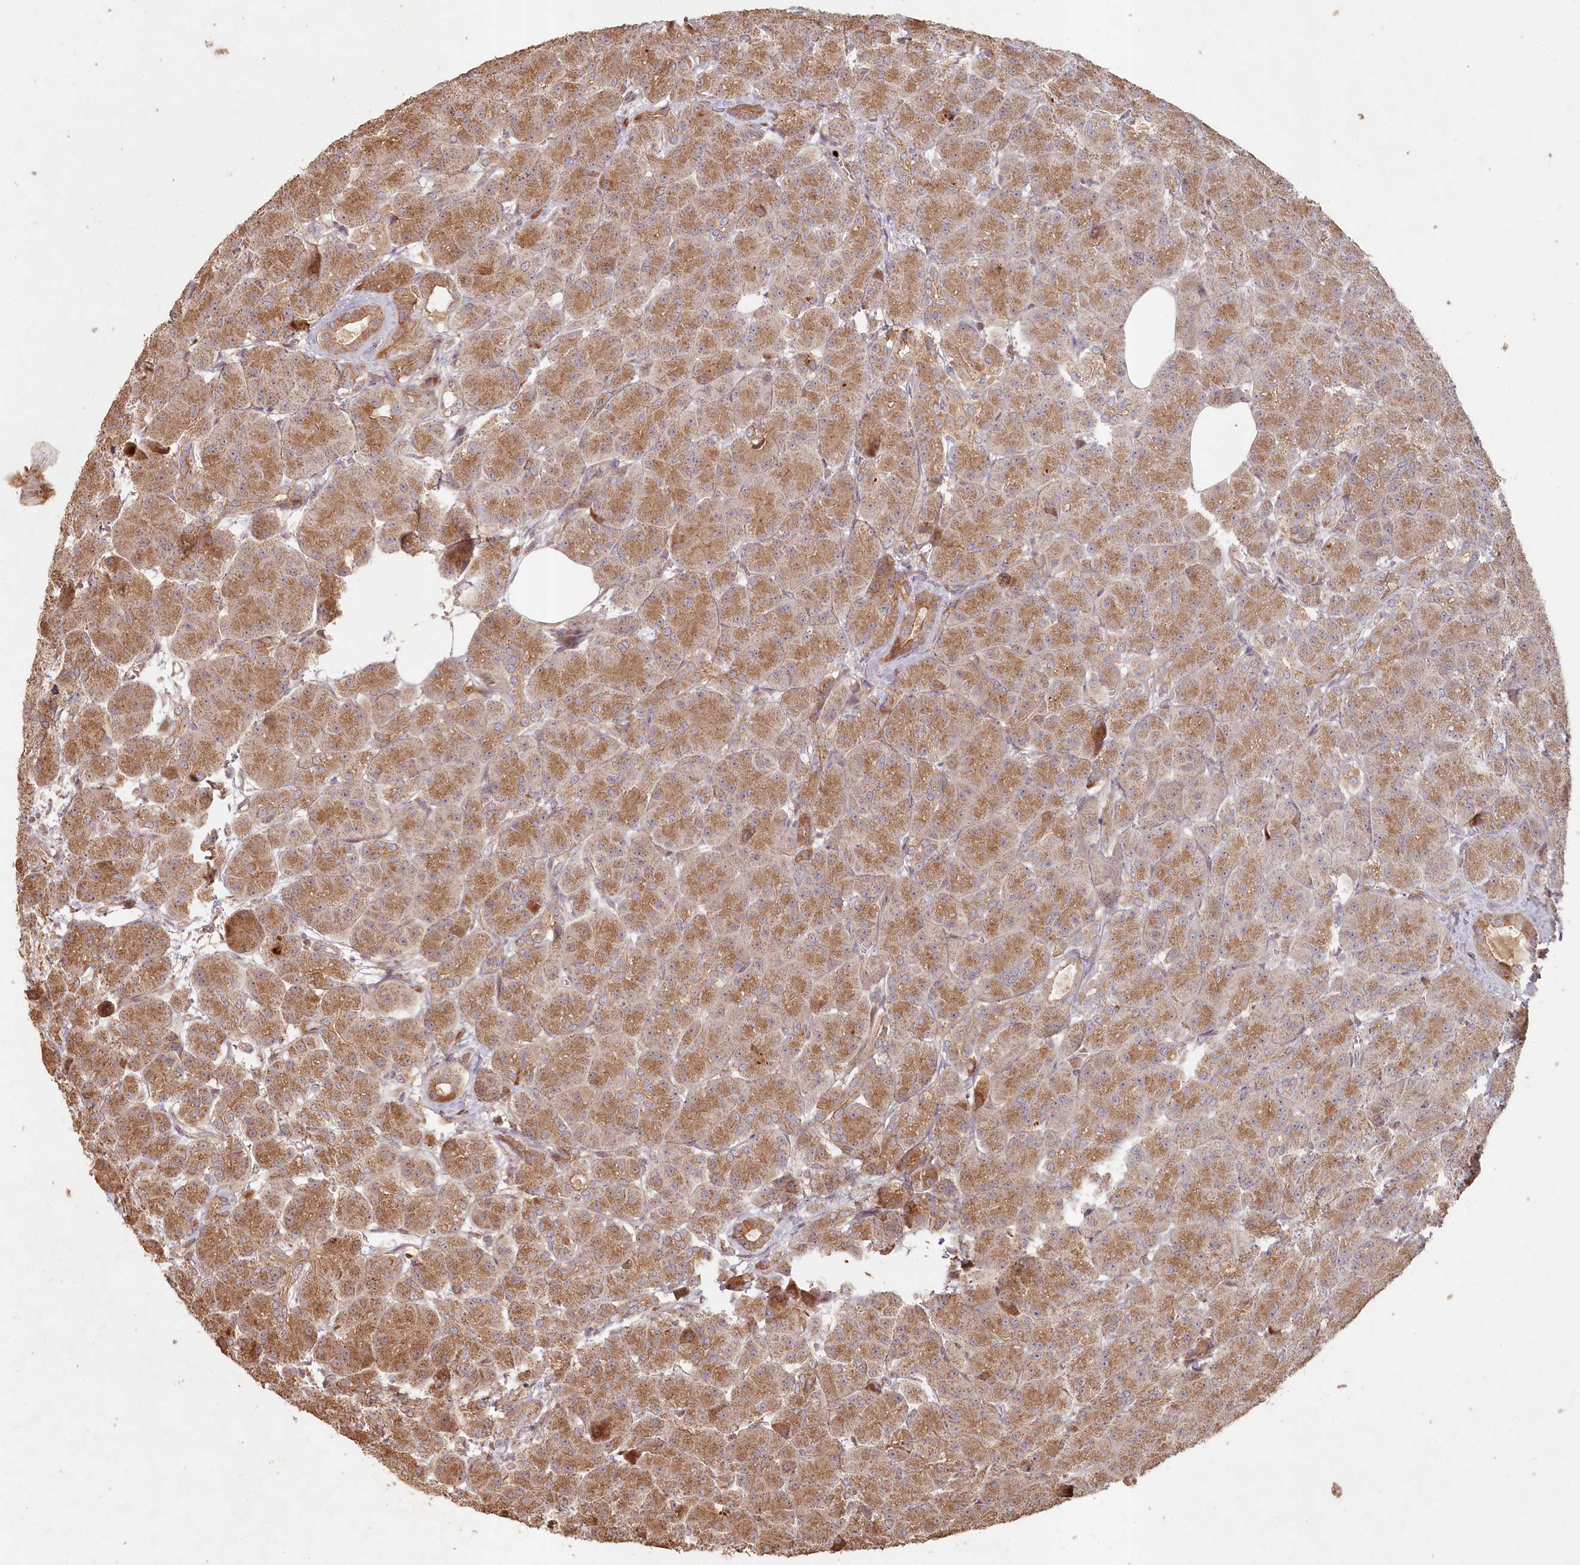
{"staining": {"intensity": "strong", "quantity": ">75%", "location": "cytoplasmic/membranous"}, "tissue": "pancreas", "cell_type": "Exocrine glandular cells", "image_type": "normal", "snomed": [{"axis": "morphology", "description": "Normal tissue, NOS"}, {"axis": "topography", "description": "Pancreas"}], "caption": "About >75% of exocrine glandular cells in unremarkable human pancreas display strong cytoplasmic/membranous protein staining as visualized by brown immunohistochemical staining.", "gene": "HAL", "patient": {"sex": "male", "age": 63}}